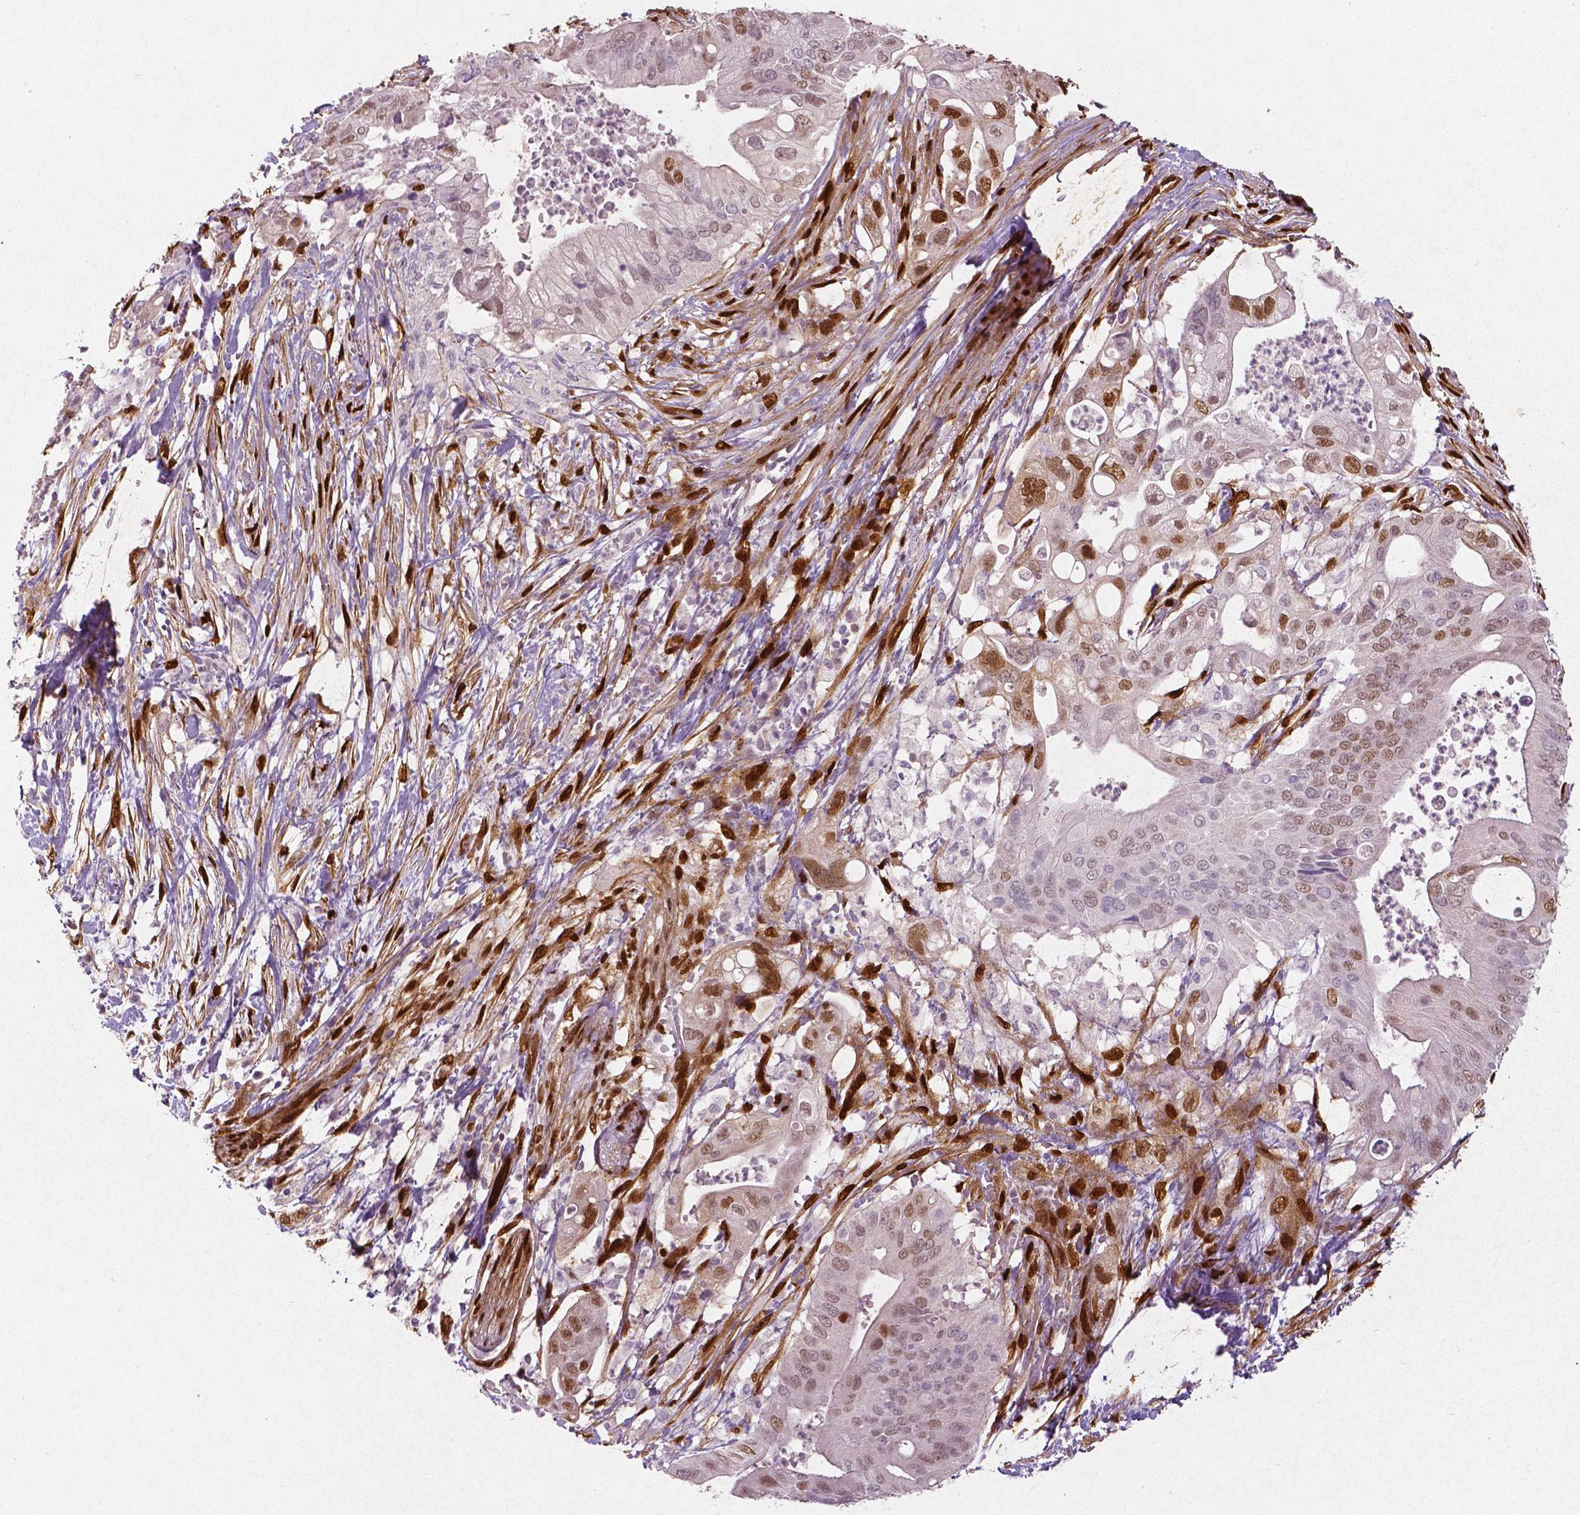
{"staining": {"intensity": "weak", "quantity": "25%-75%", "location": "cytoplasmic/membranous,nuclear"}, "tissue": "pancreatic cancer", "cell_type": "Tumor cells", "image_type": "cancer", "snomed": [{"axis": "morphology", "description": "Adenocarcinoma, NOS"}, {"axis": "topography", "description": "Pancreas"}], "caption": "An immunohistochemistry photomicrograph of neoplastic tissue is shown. Protein staining in brown labels weak cytoplasmic/membranous and nuclear positivity in pancreatic cancer within tumor cells. (IHC, brightfield microscopy, high magnification).", "gene": "WWTR1", "patient": {"sex": "female", "age": 72}}